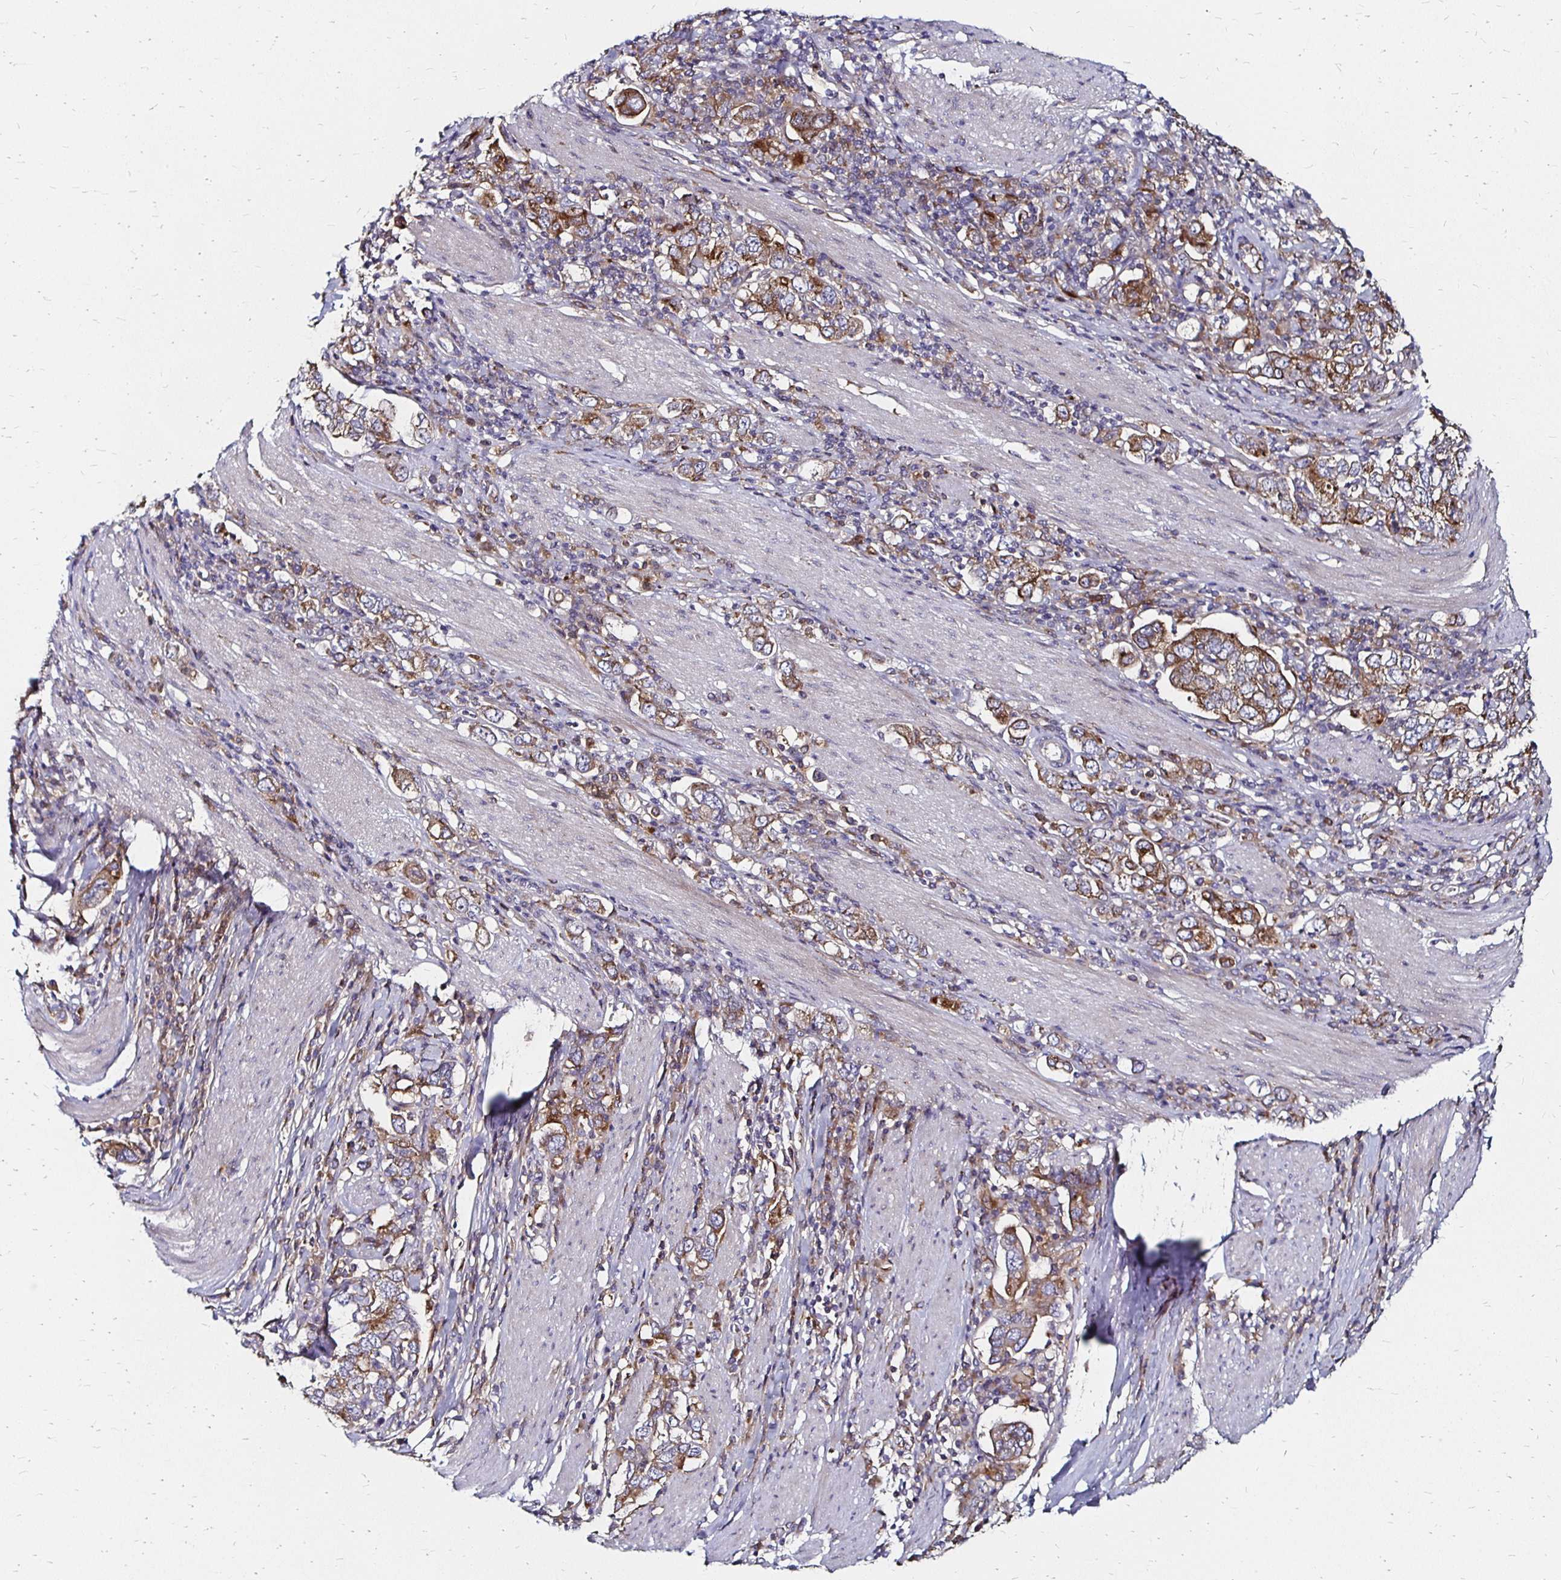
{"staining": {"intensity": "moderate", "quantity": "25%-75%", "location": "cytoplasmic/membranous"}, "tissue": "stomach cancer", "cell_type": "Tumor cells", "image_type": "cancer", "snomed": [{"axis": "morphology", "description": "Adenocarcinoma, NOS"}, {"axis": "topography", "description": "Stomach, upper"}, {"axis": "topography", "description": "Stomach"}], "caption": "Brown immunohistochemical staining in human stomach cancer (adenocarcinoma) demonstrates moderate cytoplasmic/membranous positivity in approximately 25%-75% of tumor cells.", "gene": "NCSTN", "patient": {"sex": "male", "age": 62}}